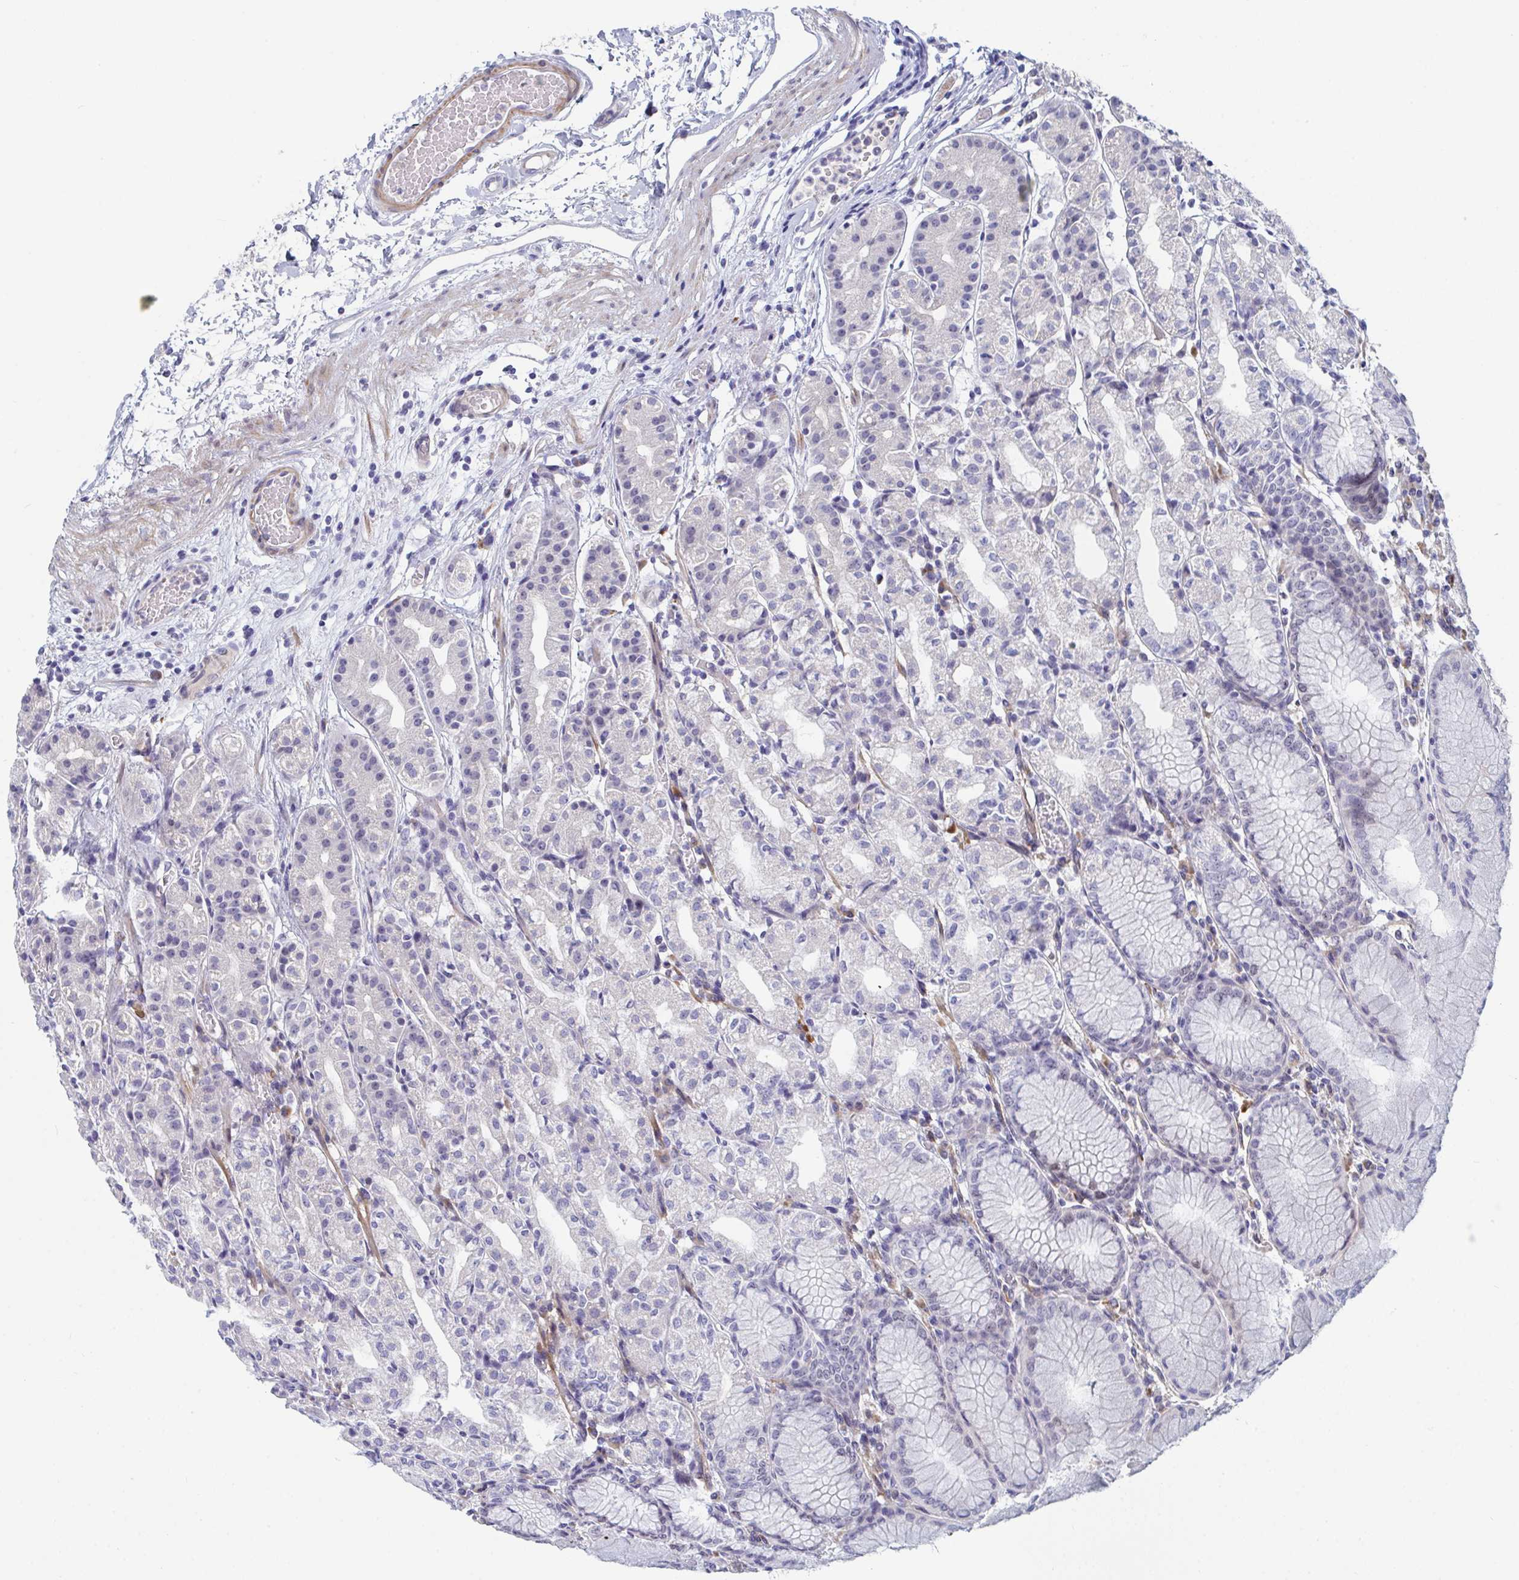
{"staining": {"intensity": "weak", "quantity": "<25%", "location": "nuclear"}, "tissue": "stomach", "cell_type": "Glandular cells", "image_type": "normal", "snomed": [{"axis": "morphology", "description": "Normal tissue, NOS"}, {"axis": "topography", "description": "Stomach"}], "caption": "Immunohistochemical staining of benign stomach displays no significant staining in glandular cells. (Brightfield microscopy of DAB (3,3'-diaminobenzidine) IHC at high magnification).", "gene": "CENPT", "patient": {"sex": "female", "age": 57}}